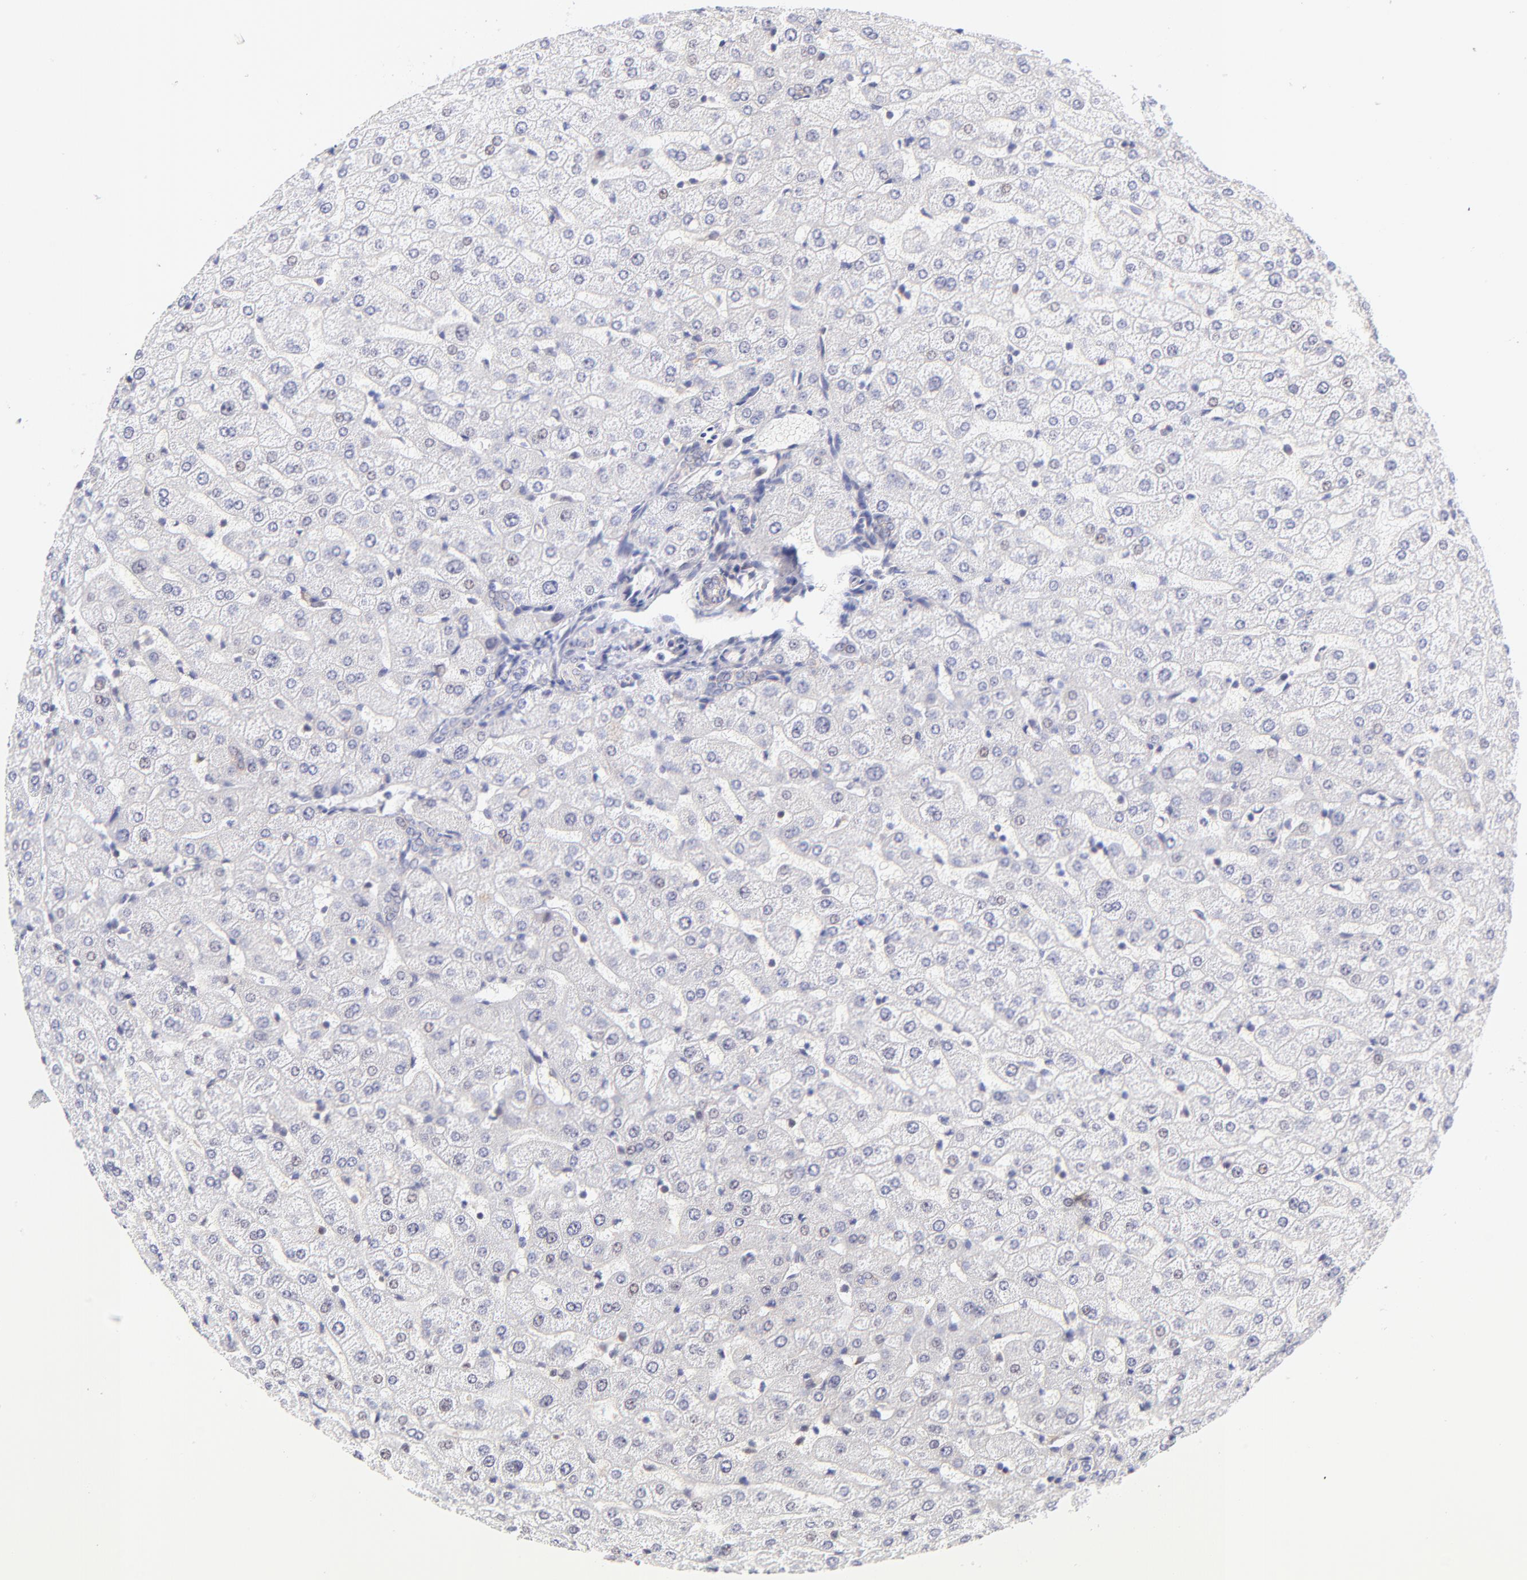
{"staining": {"intensity": "weak", "quantity": ">75%", "location": "cytoplasmic/membranous"}, "tissue": "liver", "cell_type": "Cholangiocytes", "image_type": "normal", "snomed": [{"axis": "morphology", "description": "Normal tissue, NOS"}, {"axis": "morphology", "description": "Fibrosis, NOS"}, {"axis": "topography", "description": "Liver"}], "caption": "Liver was stained to show a protein in brown. There is low levels of weak cytoplasmic/membranous staining in approximately >75% of cholangiocytes.", "gene": "PBDC1", "patient": {"sex": "female", "age": 29}}